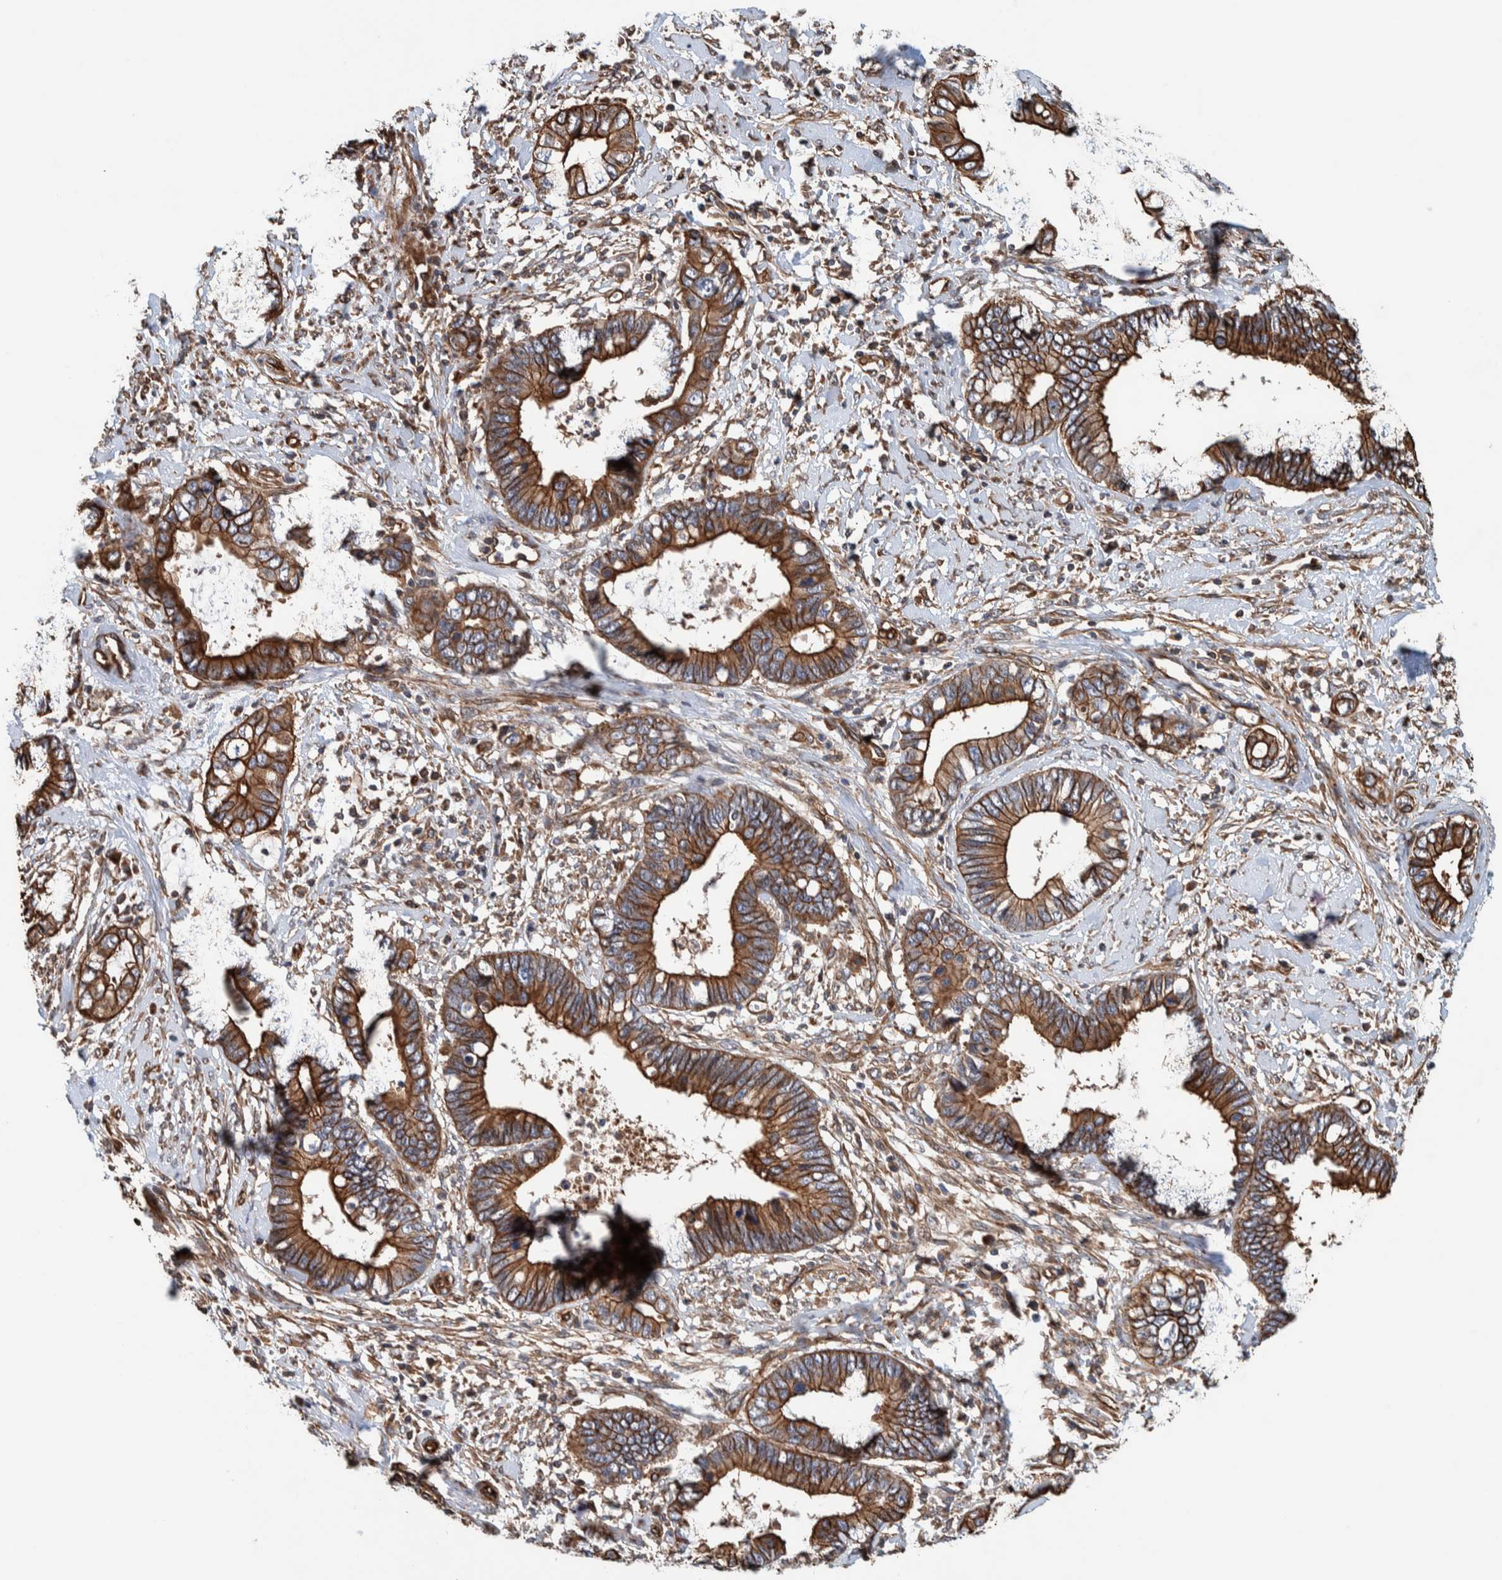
{"staining": {"intensity": "strong", "quantity": ">75%", "location": "cytoplasmic/membranous"}, "tissue": "cervical cancer", "cell_type": "Tumor cells", "image_type": "cancer", "snomed": [{"axis": "morphology", "description": "Adenocarcinoma, NOS"}, {"axis": "topography", "description": "Cervix"}], "caption": "The histopathology image shows staining of cervical cancer (adenocarcinoma), revealing strong cytoplasmic/membranous protein expression (brown color) within tumor cells.", "gene": "PKD1L1", "patient": {"sex": "female", "age": 44}}